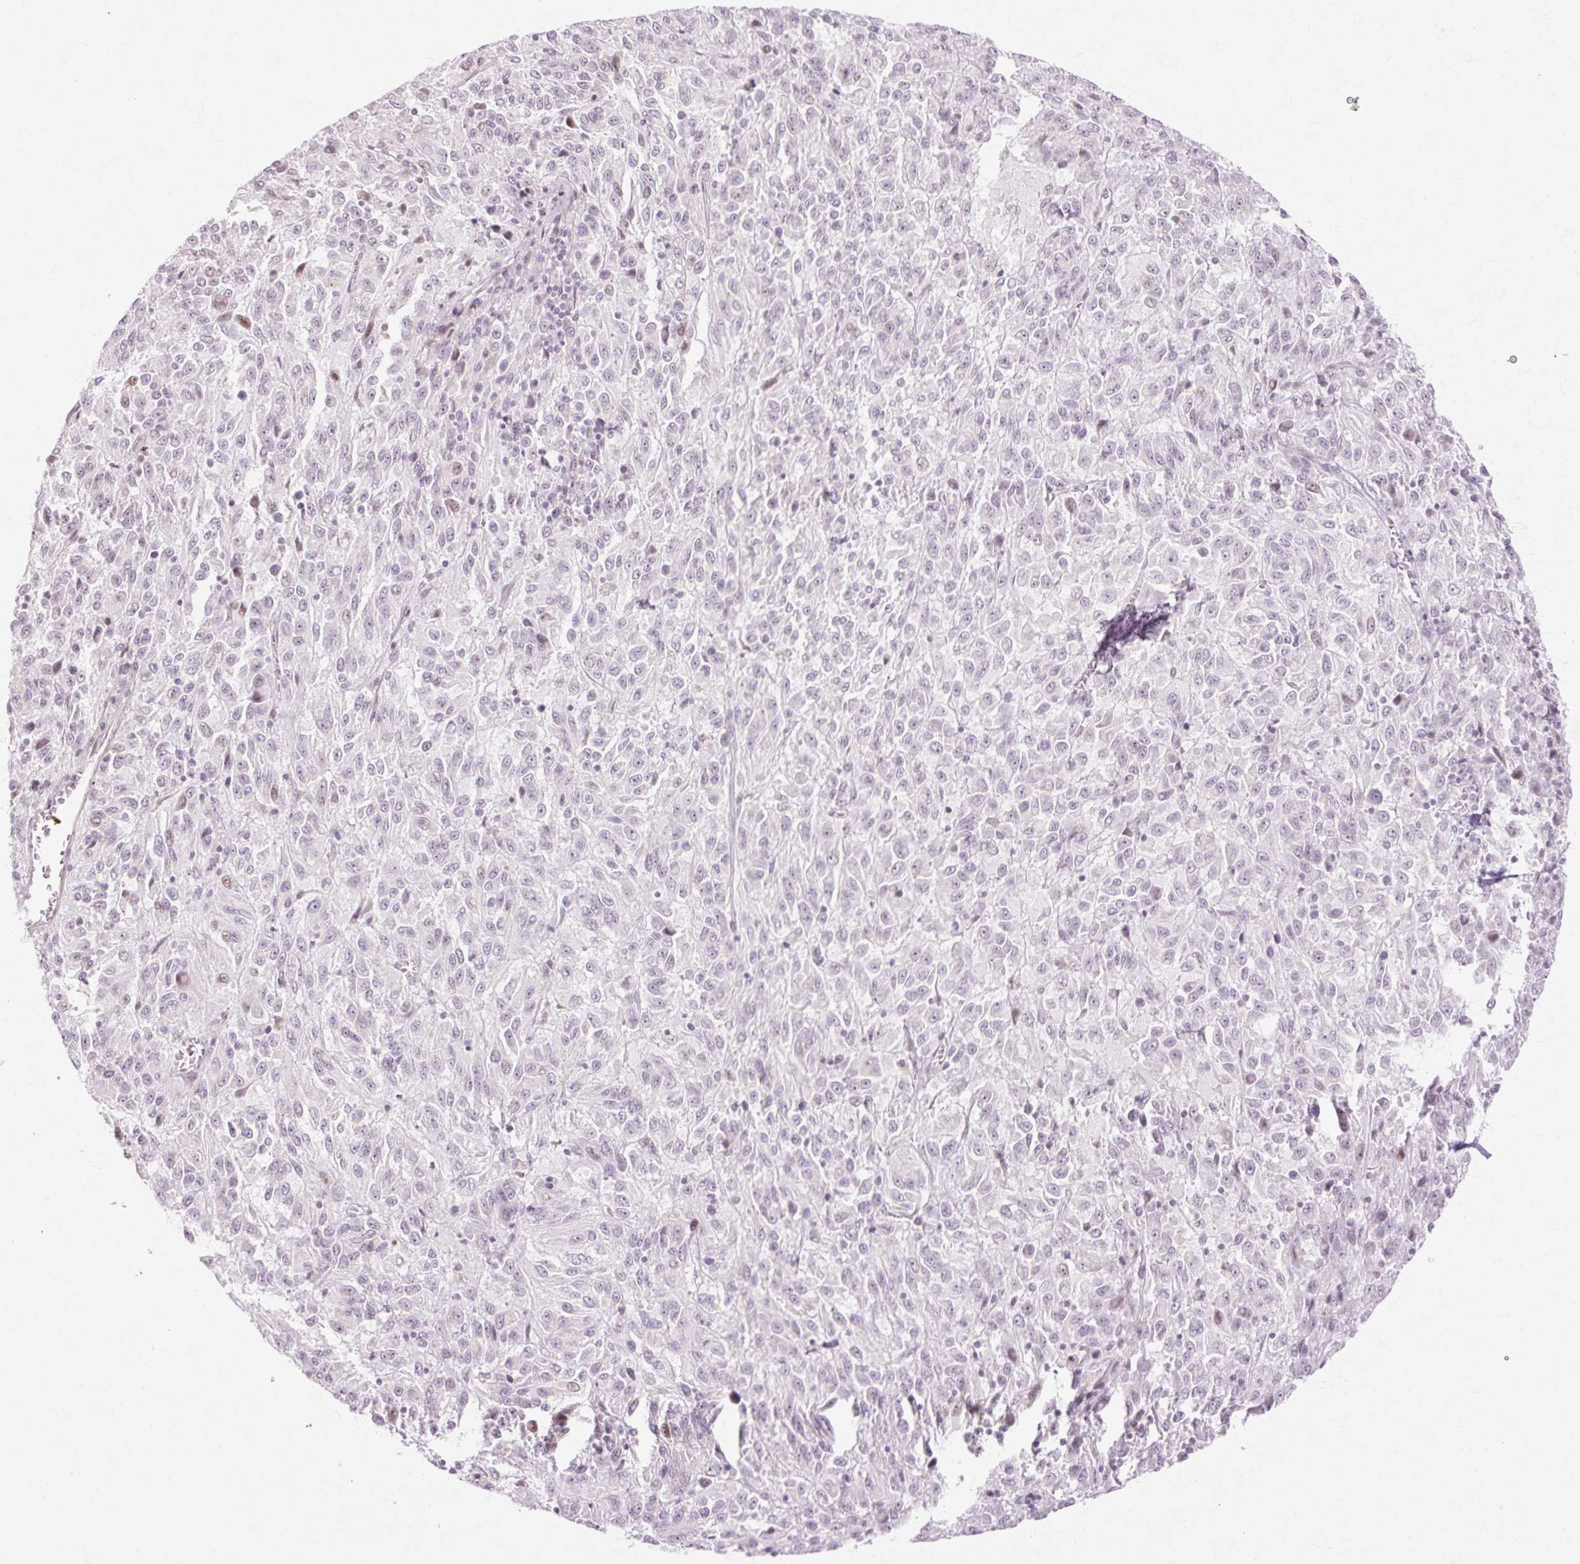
{"staining": {"intensity": "weak", "quantity": "<25%", "location": "nuclear"}, "tissue": "melanoma", "cell_type": "Tumor cells", "image_type": "cancer", "snomed": [{"axis": "morphology", "description": "Malignant melanoma, Metastatic site"}, {"axis": "topography", "description": "Lung"}], "caption": "Immunohistochemistry (IHC) of melanoma shows no staining in tumor cells.", "gene": "C3orf49", "patient": {"sex": "male", "age": 64}}